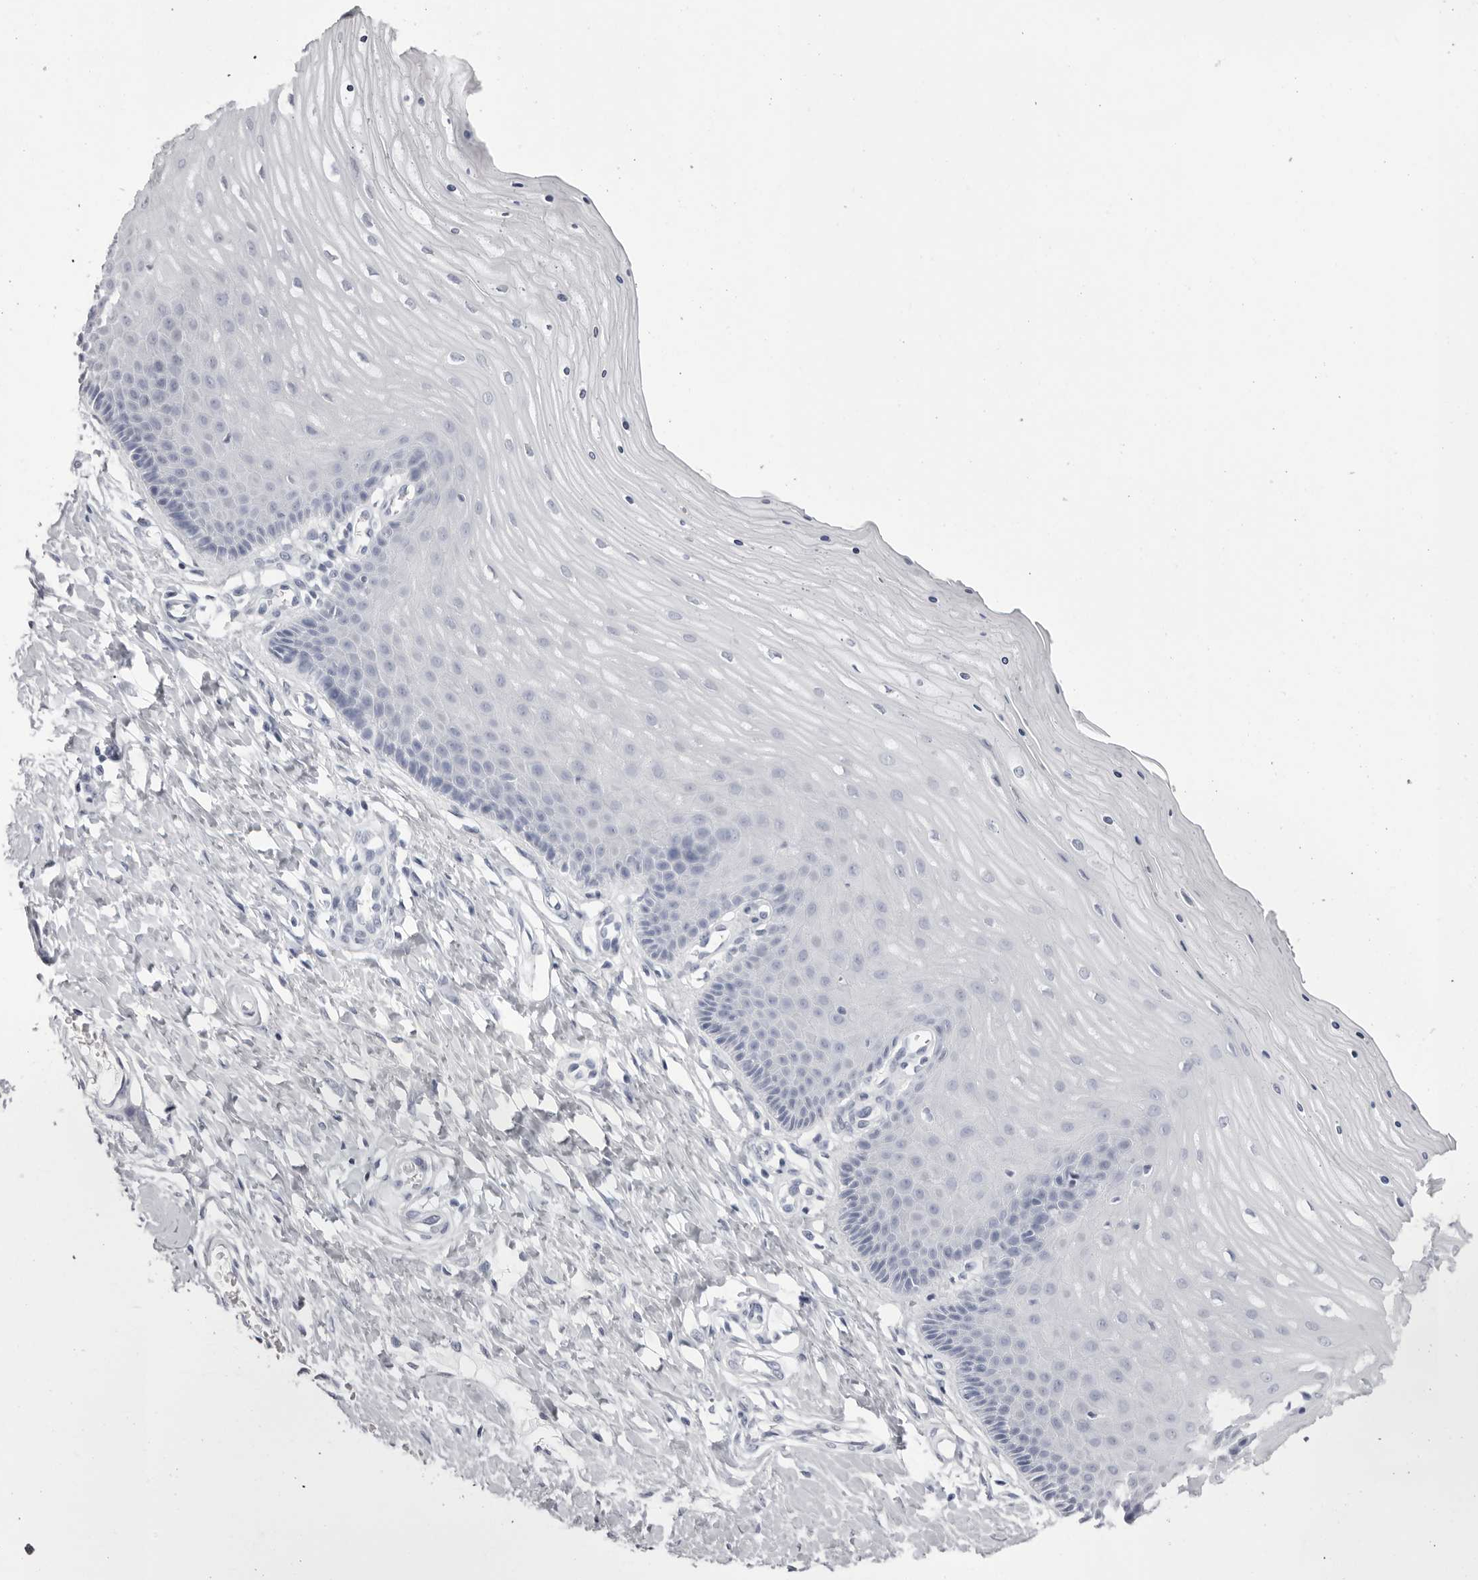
{"staining": {"intensity": "negative", "quantity": "none", "location": "none"}, "tissue": "cervix", "cell_type": "Glandular cells", "image_type": "normal", "snomed": [{"axis": "morphology", "description": "Normal tissue, NOS"}, {"axis": "topography", "description": "Cervix"}], "caption": "This is a micrograph of immunohistochemistry staining of benign cervix, which shows no staining in glandular cells. (DAB (3,3'-diaminobenzidine) immunohistochemistry visualized using brightfield microscopy, high magnification).", "gene": "TMOD4", "patient": {"sex": "female", "age": 55}}